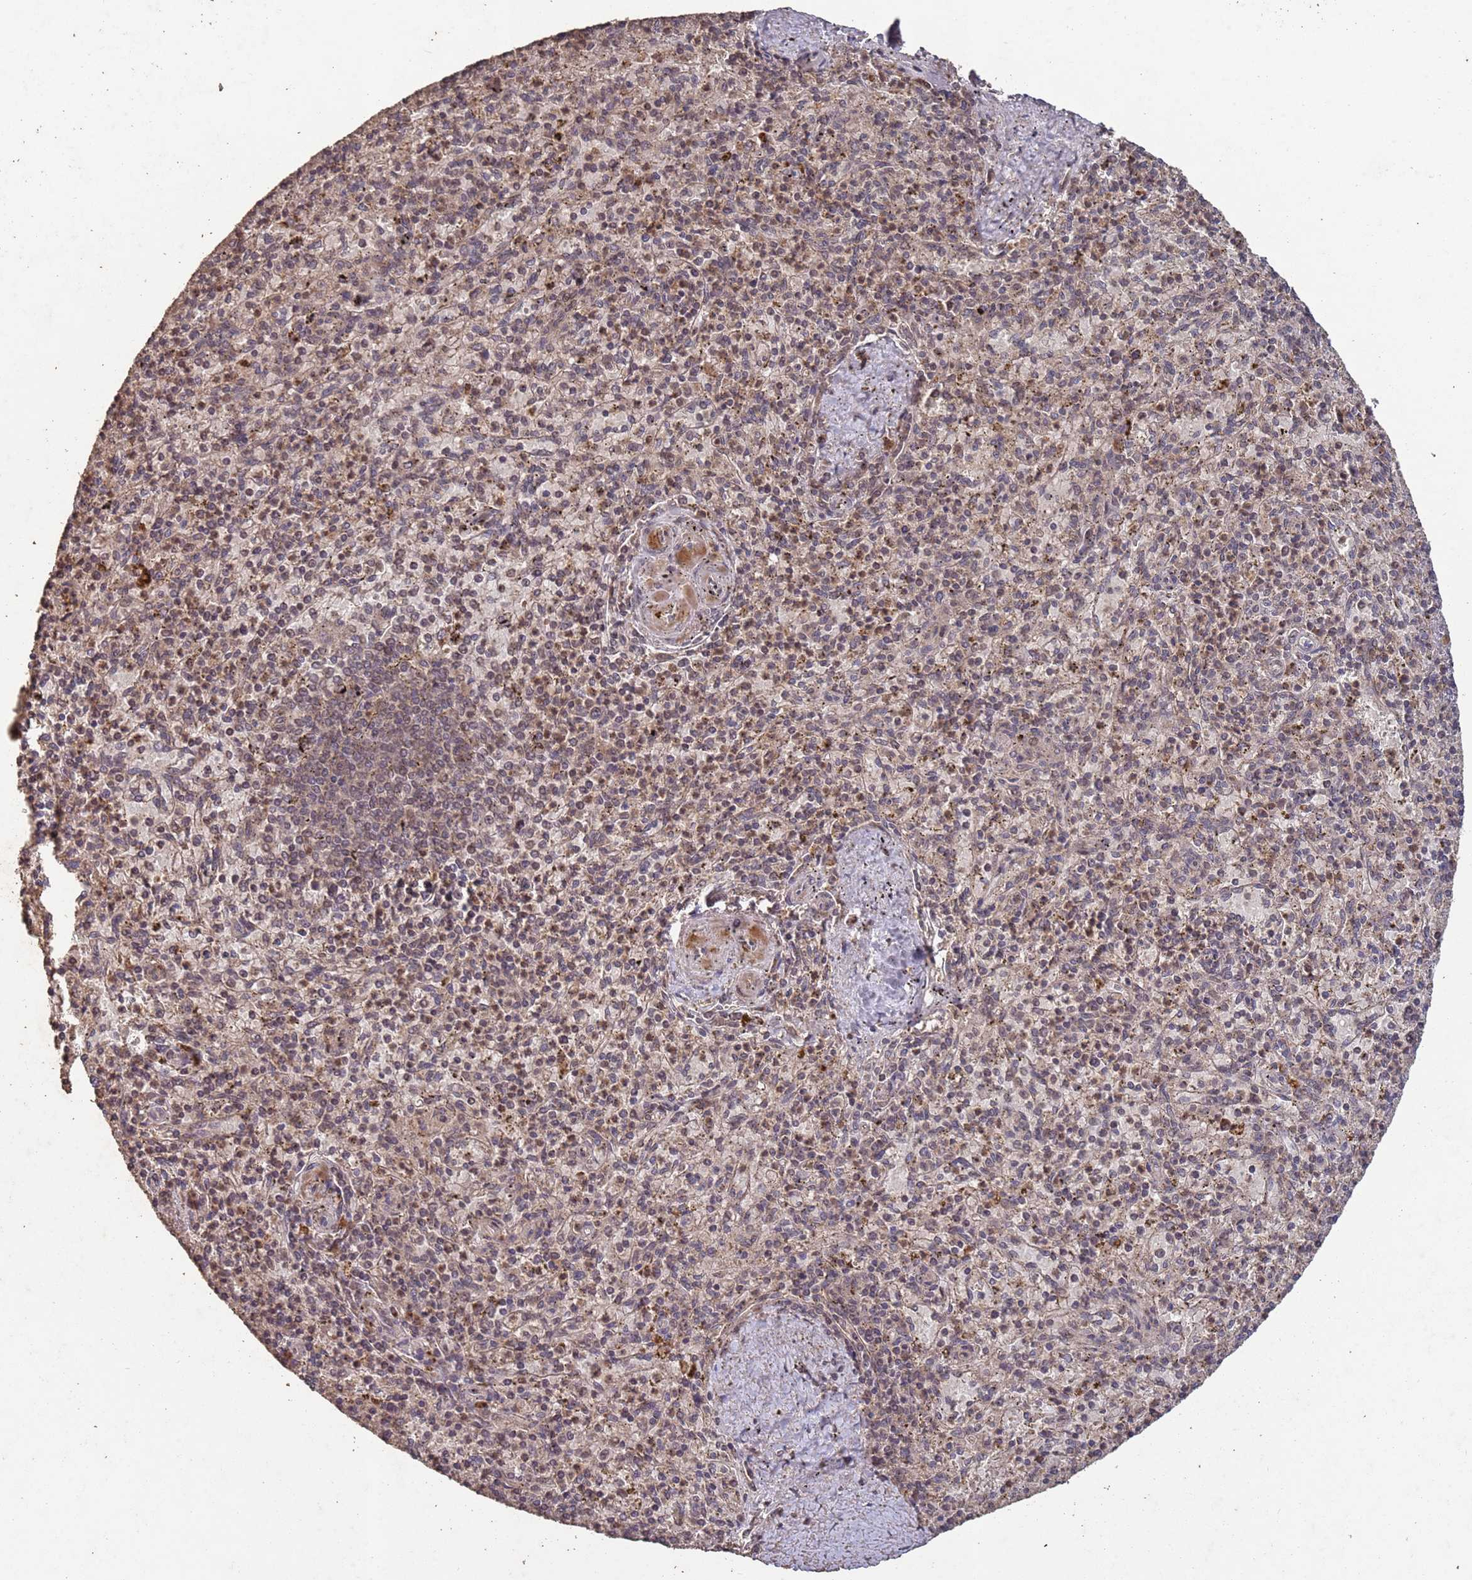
{"staining": {"intensity": "moderate", "quantity": "25%-75%", "location": "cytoplasmic/membranous,nuclear"}, "tissue": "spleen", "cell_type": "Cells in red pulp", "image_type": "normal", "snomed": [{"axis": "morphology", "description": "Normal tissue, NOS"}, {"axis": "topography", "description": "Spleen"}], "caption": "IHC (DAB (3,3'-diaminobenzidine)) staining of unremarkable human spleen exhibits moderate cytoplasmic/membranous,nuclear protein expression in approximately 25%-75% of cells in red pulp.", "gene": "FRAT1", "patient": {"sex": "male", "age": 72}}